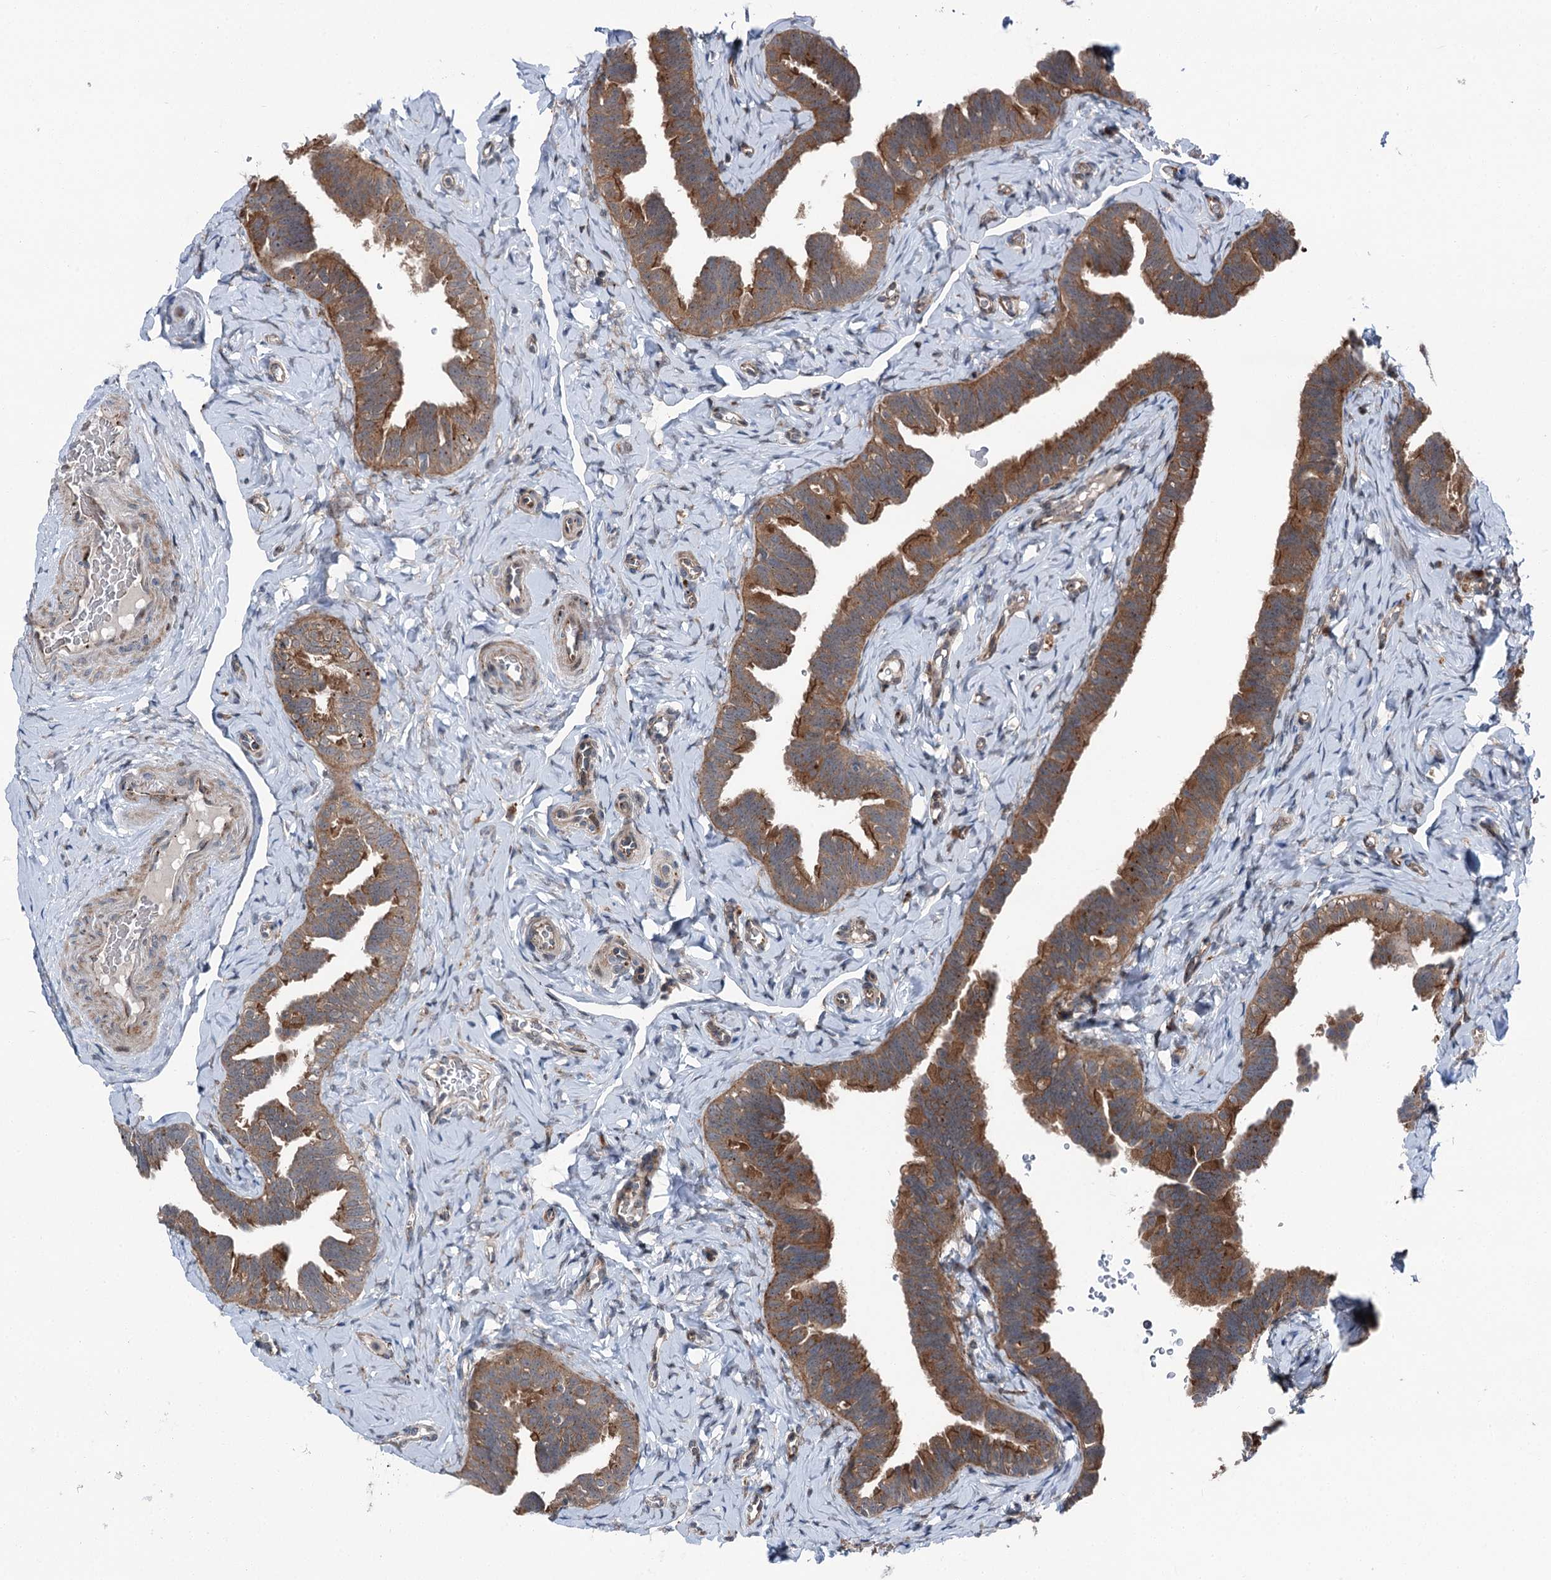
{"staining": {"intensity": "strong", "quantity": "25%-75%", "location": "cytoplasmic/membranous"}, "tissue": "fallopian tube", "cell_type": "Glandular cells", "image_type": "normal", "snomed": [{"axis": "morphology", "description": "Normal tissue, NOS"}, {"axis": "topography", "description": "Fallopian tube"}], "caption": "Brown immunohistochemical staining in benign human fallopian tube displays strong cytoplasmic/membranous staining in approximately 25%-75% of glandular cells. (brown staining indicates protein expression, while blue staining denotes nuclei).", "gene": "POLR1D", "patient": {"sex": "female", "age": 39}}